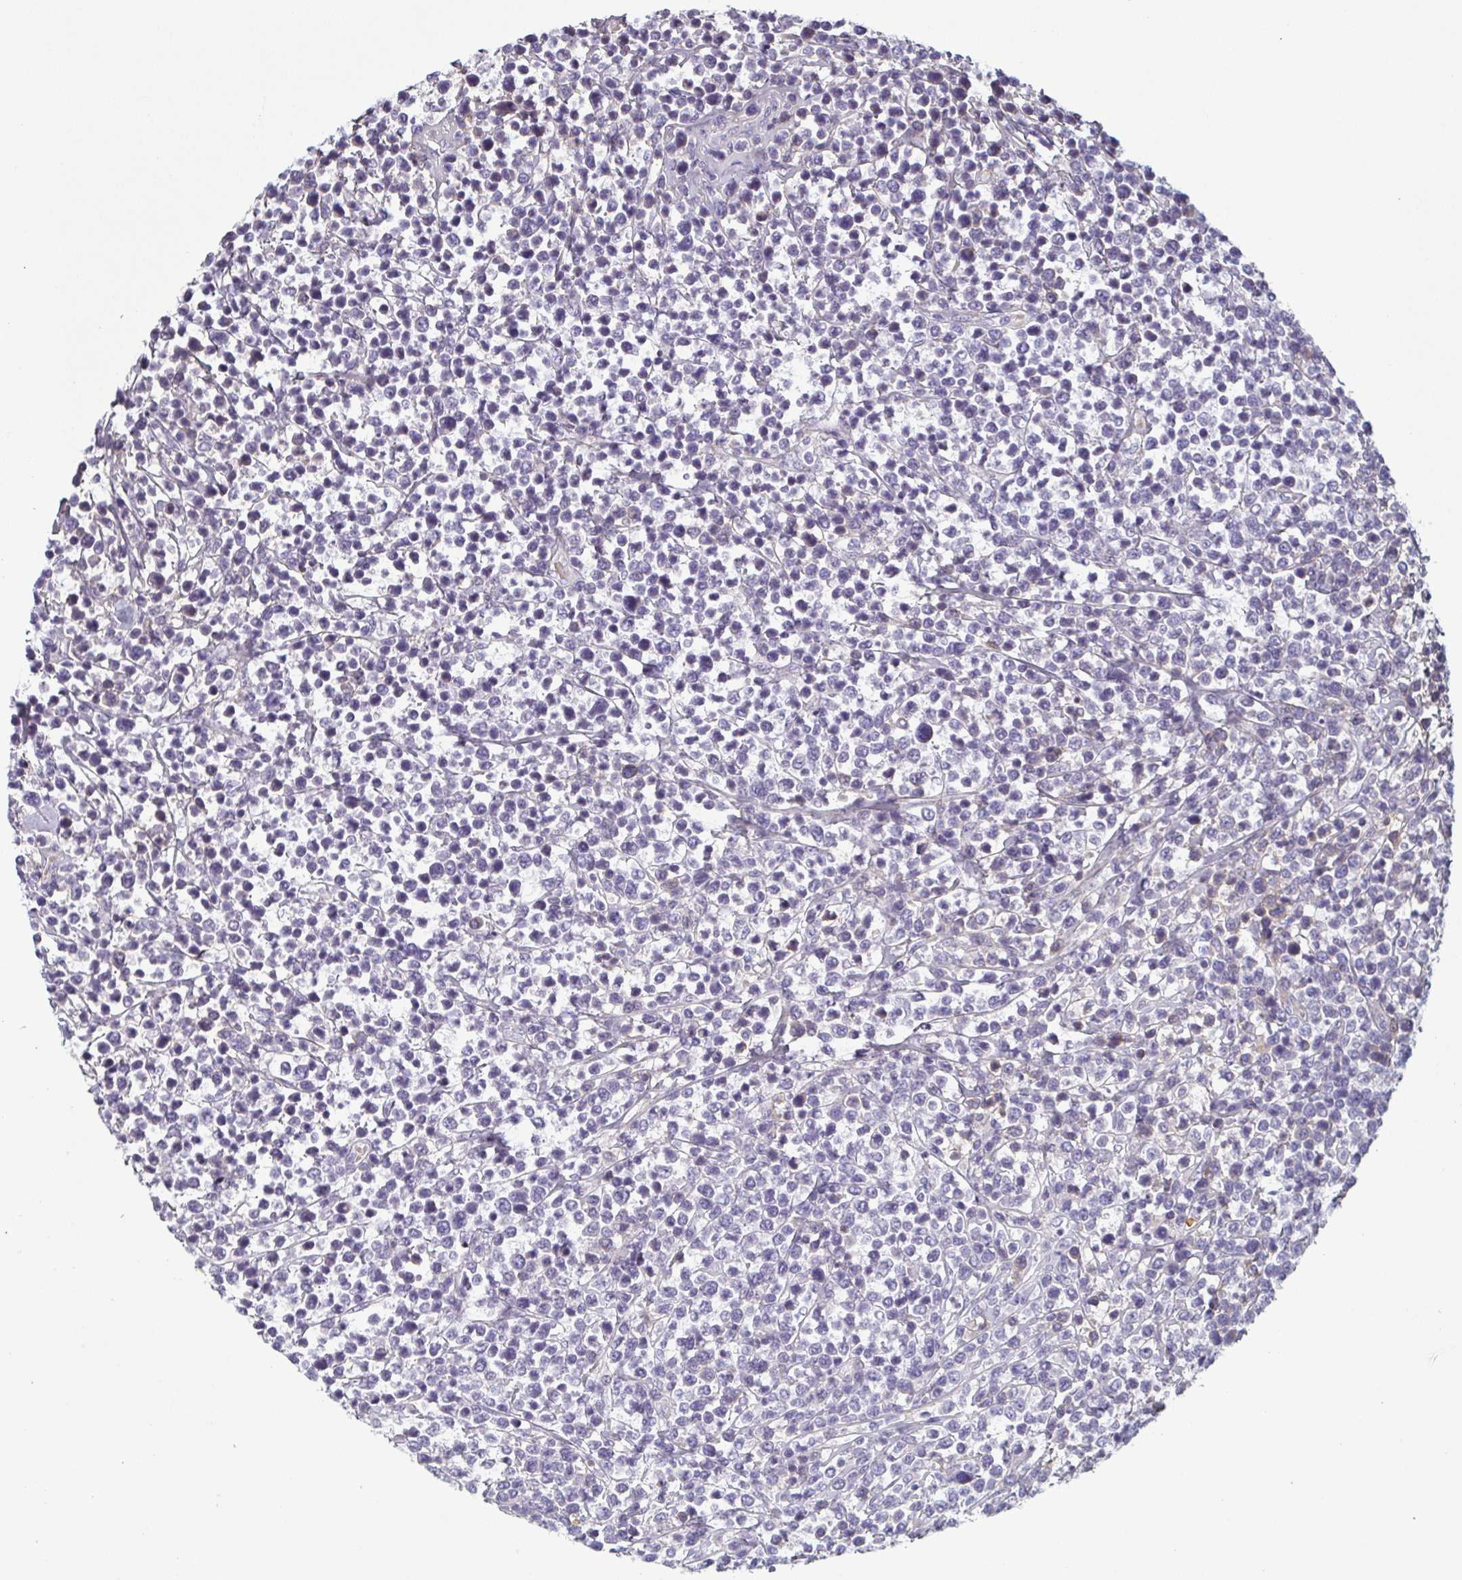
{"staining": {"intensity": "negative", "quantity": "none", "location": "none"}, "tissue": "lymphoma", "cell_type": "Tumor cells", "image_type": "cancer", "snomed": [{"axis": "morphology", "description": "Malignant lymphoma, non-Hodgkin's type, High grade"}, {"axis": "topography", "description": "Soft tissue"}], "caption": "Immunohistochemistry (IHC) histopathology image of human lymphoma stained for a protein (brown), which demonstrates no staining in tumor cells. (Immunohistochemistry (IHC), brightfield microscopy, high magnification).", "gene": "ECM1", "patient": {"sex": "female", "age": 56}}